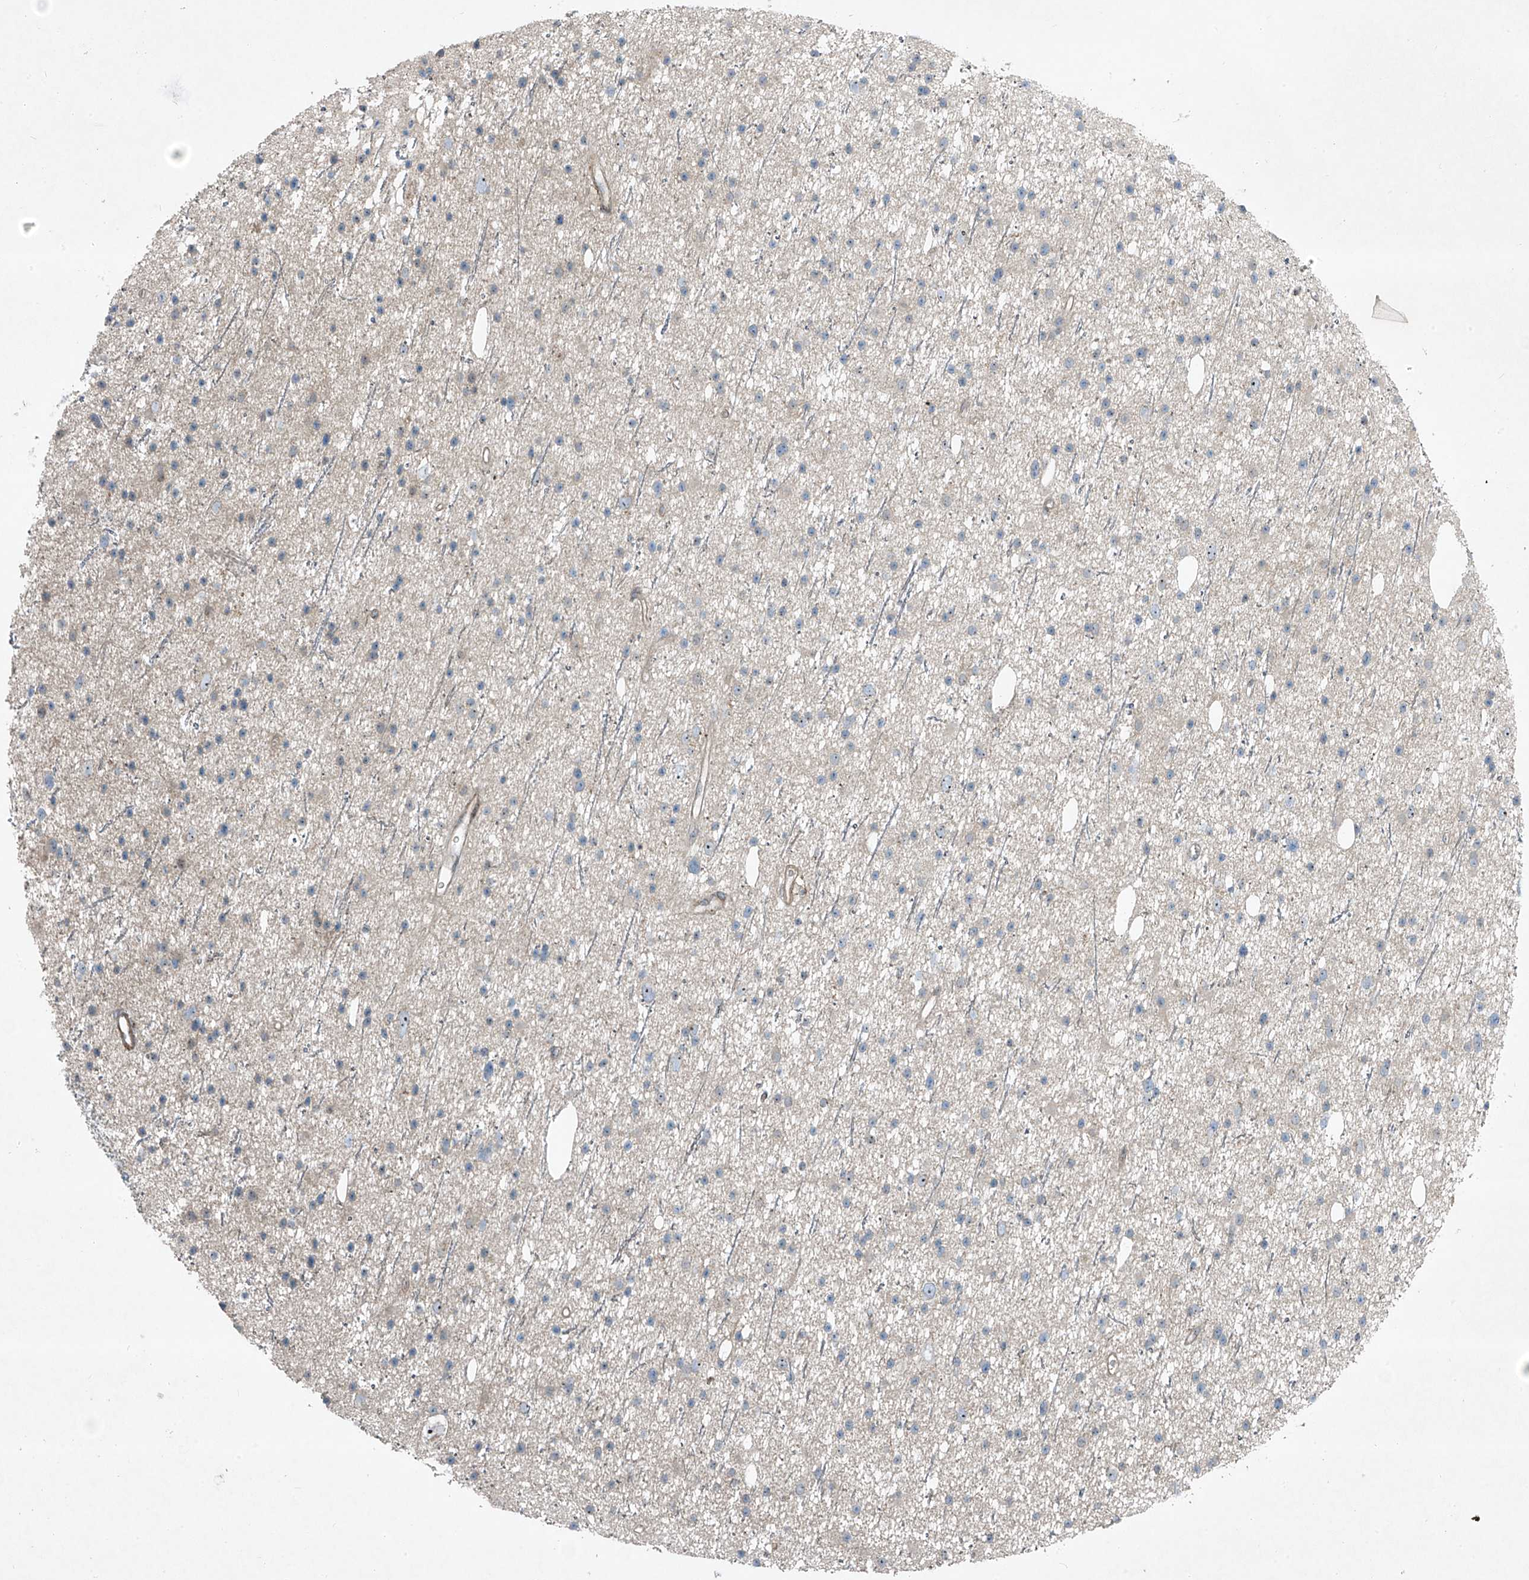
{"staining": {"intensity": "negative", "quantity": "none", "location": "none"}, "tissue": "glioma", "cell_type": "Tumor cells", "image_type": "cancer", "snomed": [{"axis": "morphology", "description": "Glioma, malignant, Low grade"}, {"axis": "topography", "description": "Cerebral cortex"}], "caption": "High magnification brightfield microscopy of glioma stained with DAB (3,3'-diaminobenzidine) (brown) and counterstained with hematoxylin (blue): tumor cells show no significant staining.", "gene": "PPCS", "patient": {"sex": "female", "age": 39}}